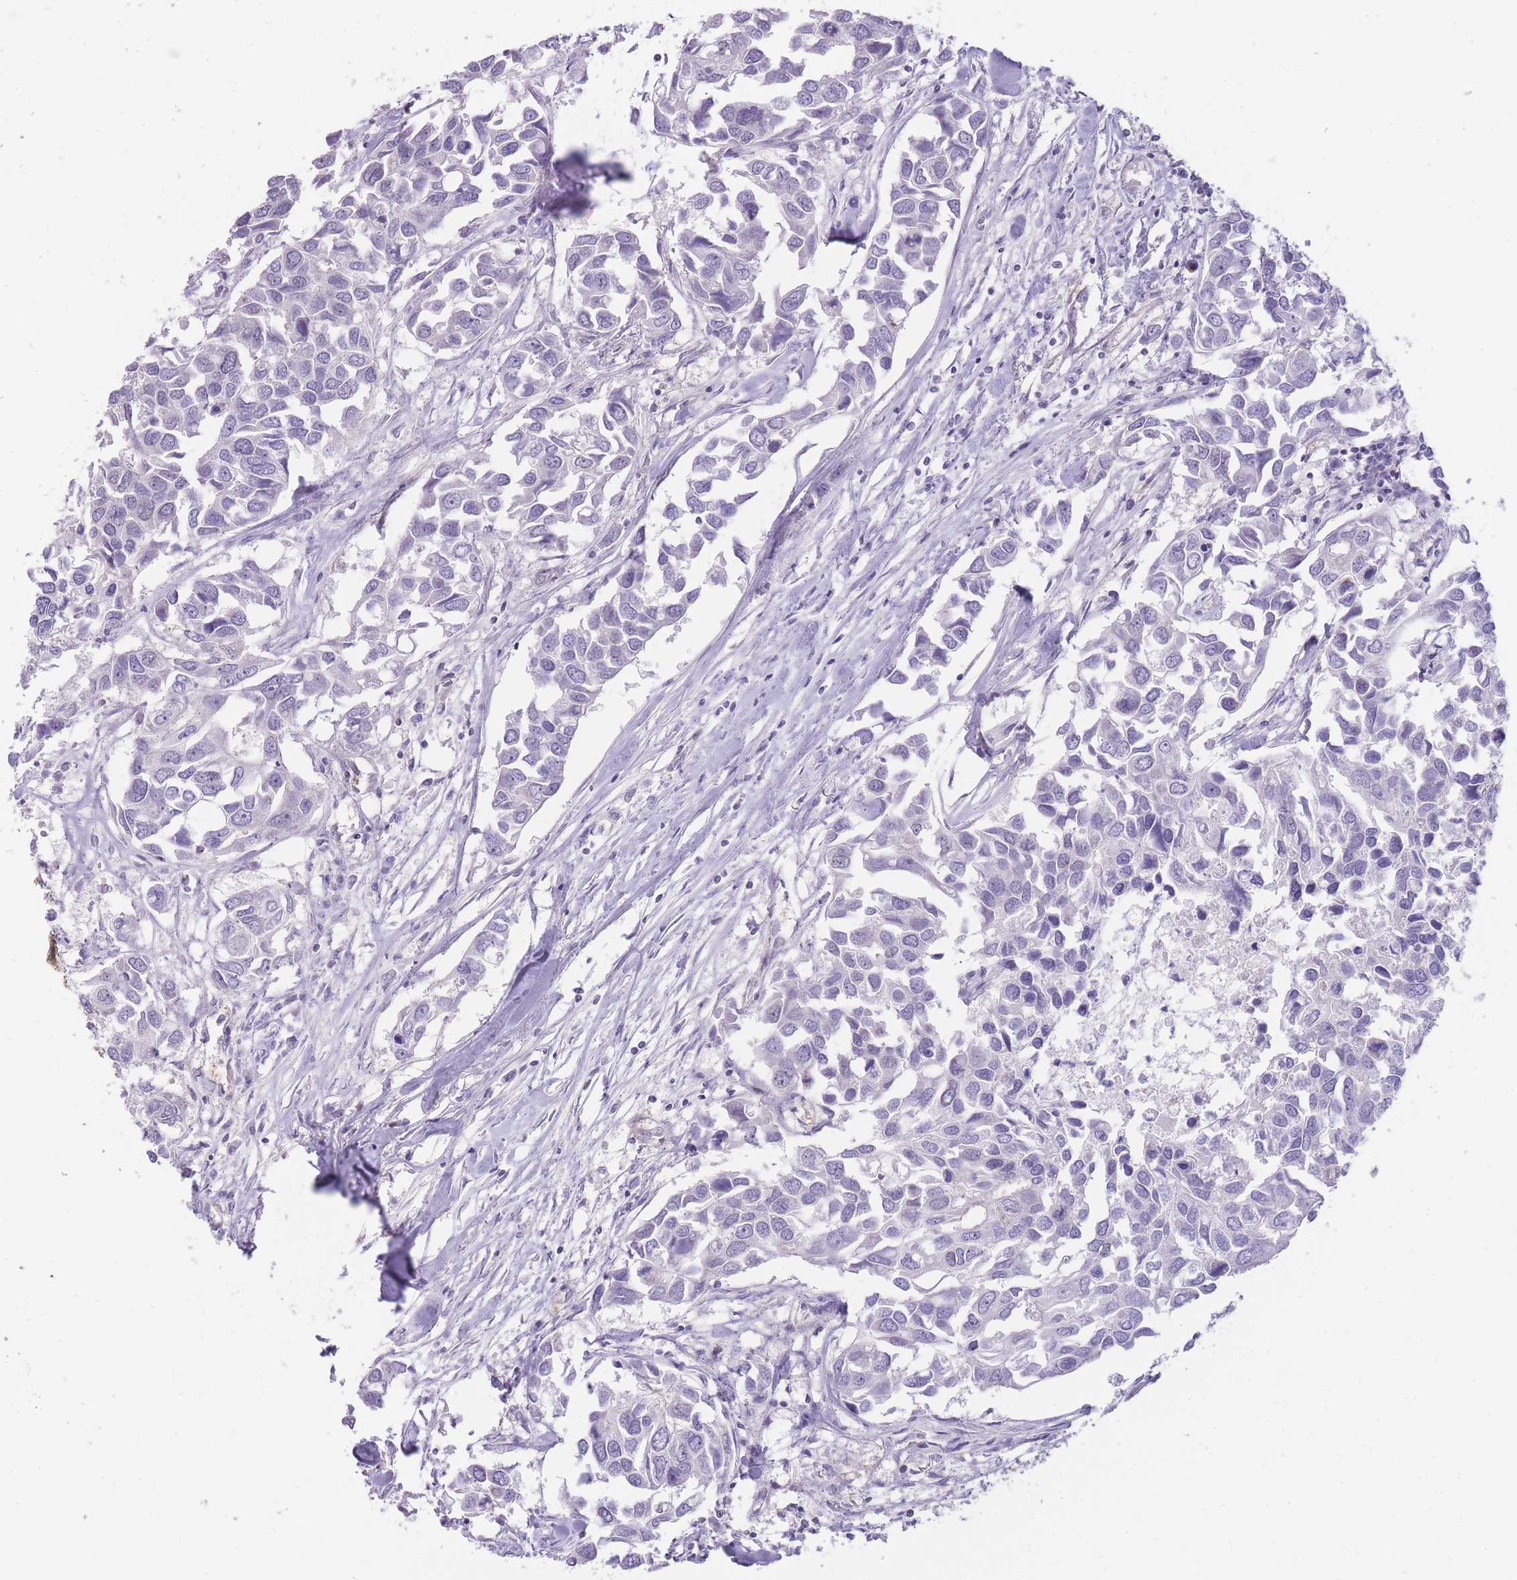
{"staining": {"intensity": "negative", "quantity": "none", "location": "none"}, "tissue": "breast cancer", "cell_type": "Tumor cells", "image_type": "cancer", "snomed": [{"axis": "morphology", "description": "Duct carcinoma"}, {"axis": "topography", "description": "Breast"}], "caption": "Immunohistochemistry (IHC) of human intraductal carcinoma (breast) exhibits no expression in tumor cells. (Brightfield microscopy of DAB immunohistochemistry at high magnification).", "gene": "OR11H12", "patient": {"sex": "female", "age": 83}}